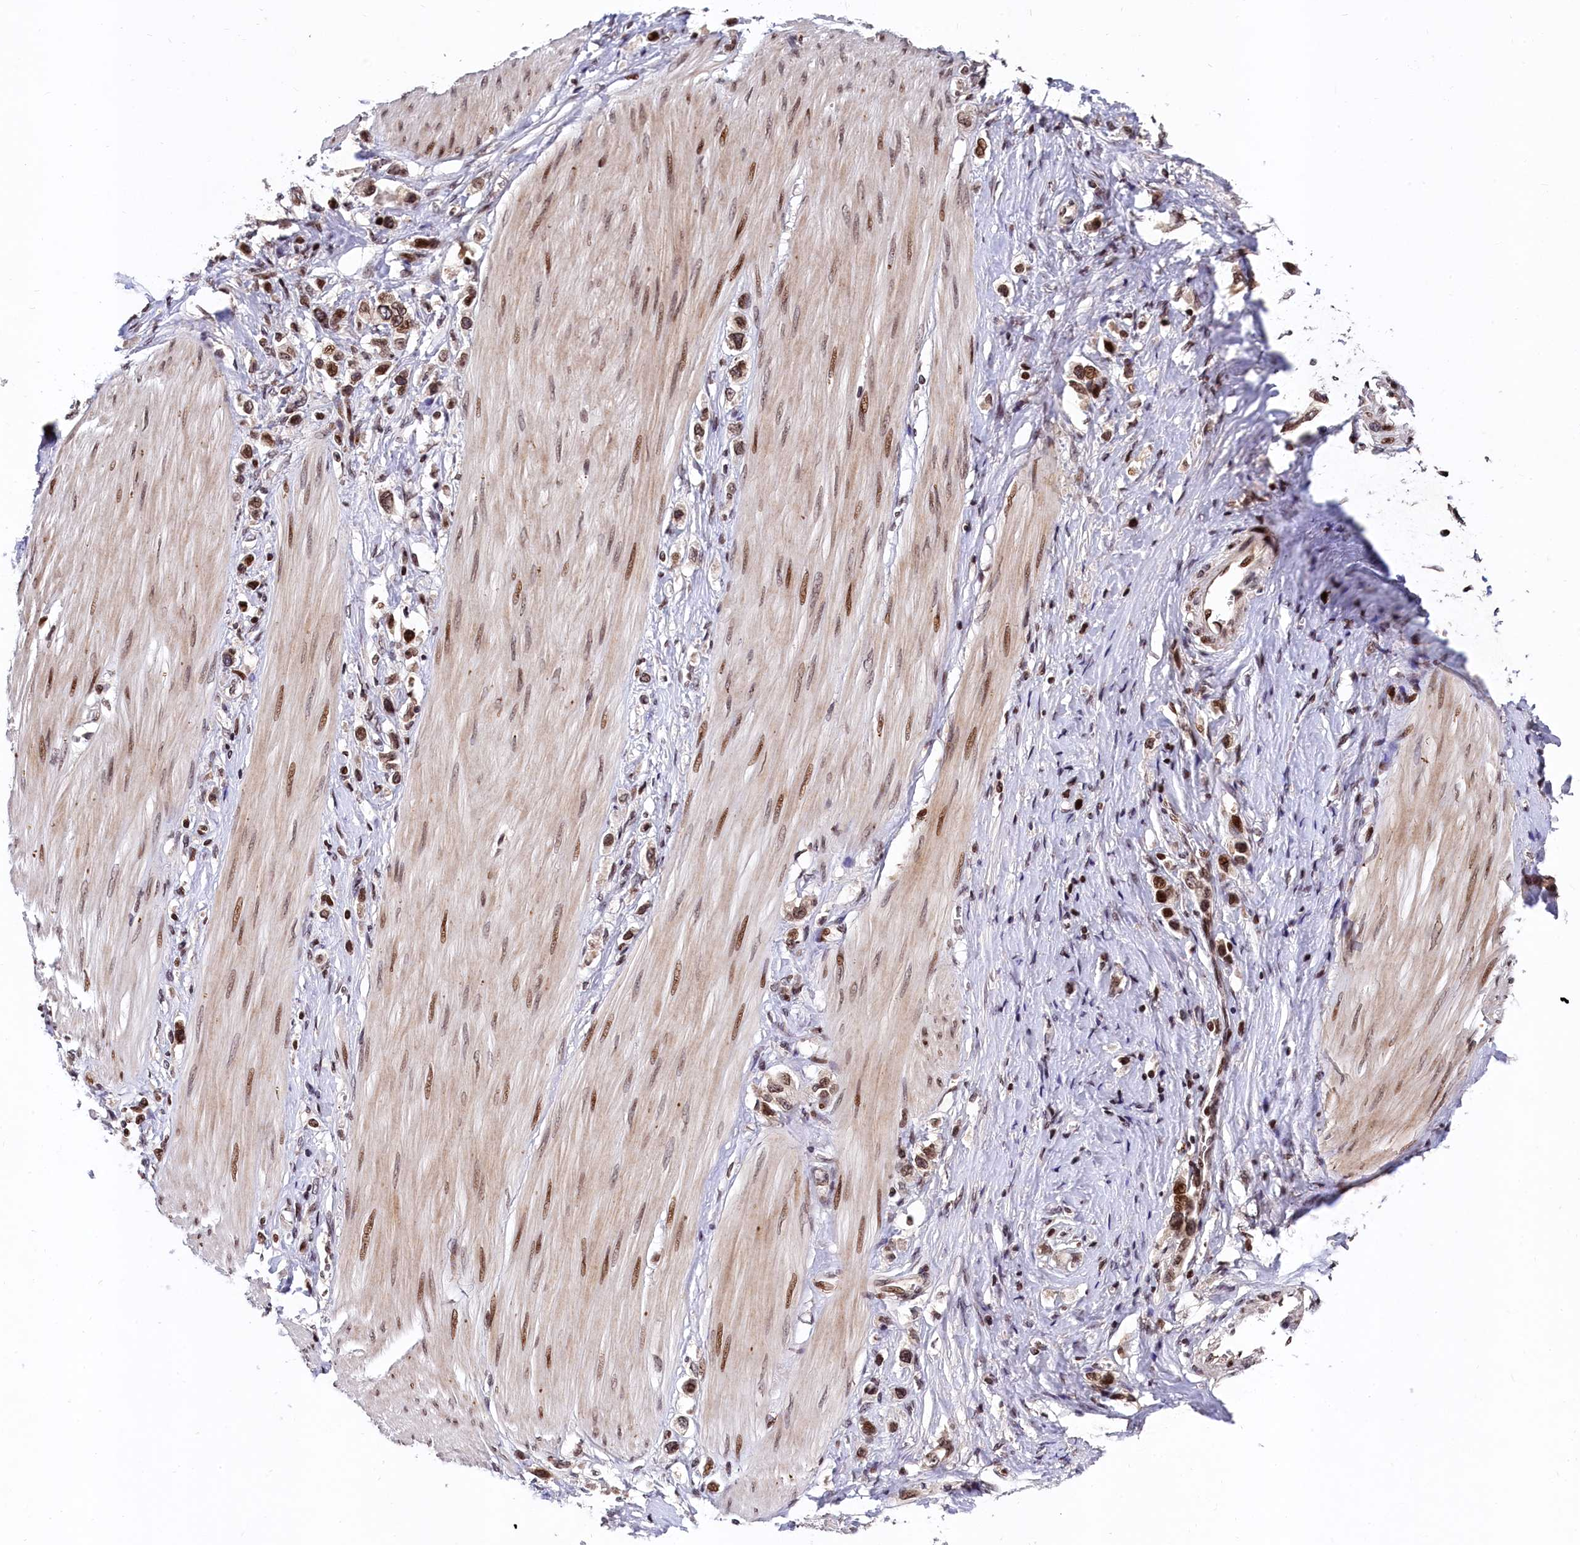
{"staining": {"intensity": "moderate", "quantity": ">75%", "location": "nuclear"}, "tissue": "stomach cancer", "cell_type": "Tumor cells", "image_type": "cancer", "snomed": [{"axis": "morphology", "description": "Adenocarcinoma, NOS"}, {"axis": "topography", "description": "Stomach"}], "caption": "There is medium levels of moderate nuclear positivity in tumor cells of stomach cancer, as demonstrated by immunohistochemical staining (brown color).", "gene": "FAM217B", "patient": {"sex": "female", "age": 65}}